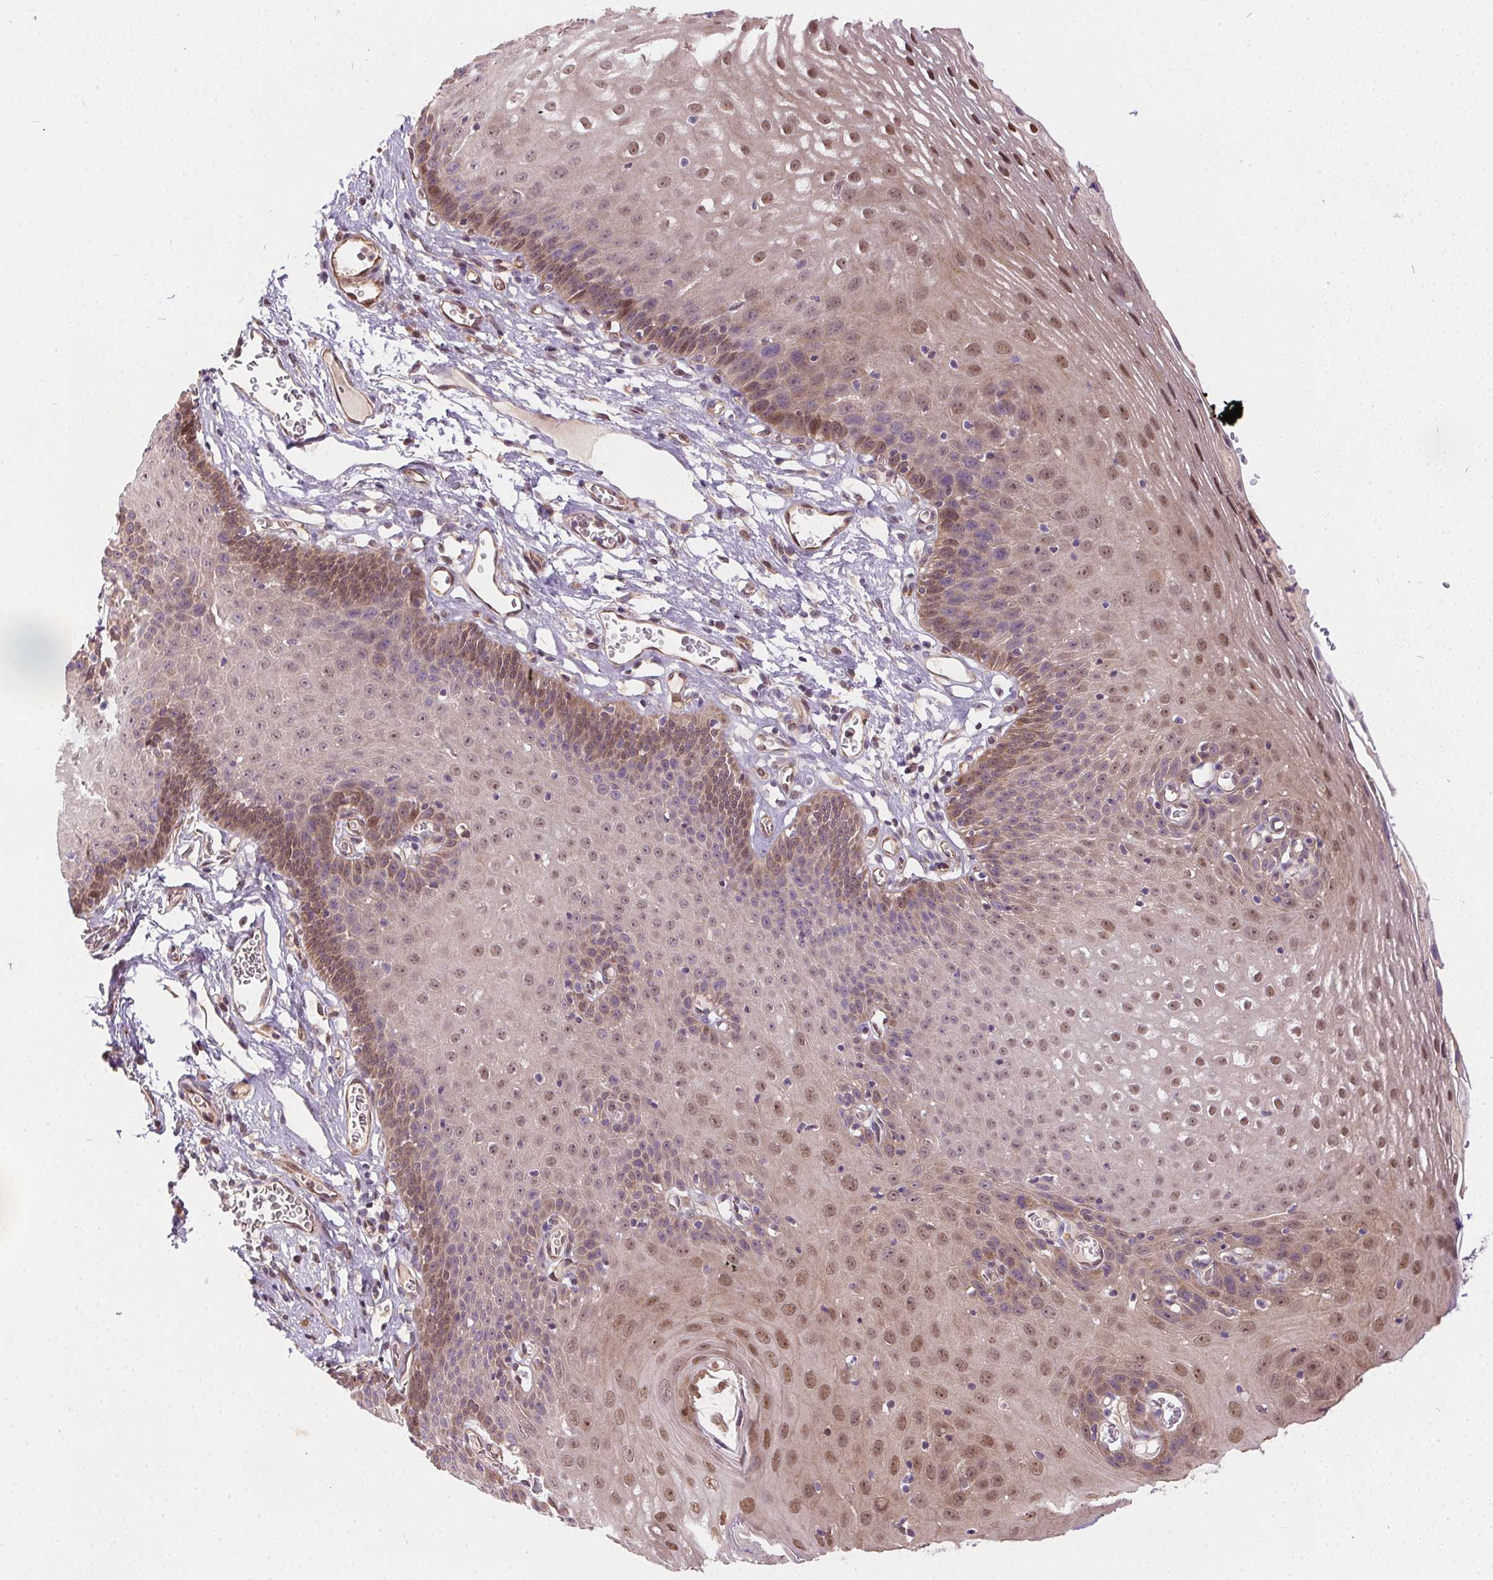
{"staining": {"intensity": "moderate", "quantity": ">75%", "location": "cytoplasmic/membranous,nuclear"}, "tissue": "esophagus", "cell_type": "Squamous epithelial cells", "image_type": "normal", "snomed": [{"axis": "morphology", "description": "Normal tissue, NOS"}, {"axis": "topography", "description": "Esophagus"}], "caption": "Protein staining demonstrates moderate cytoplasmic/membranous,nuclear positivity in about >75% of squamous epithelial cells in benign esophagus. The staining is performed using DAB brown chromogen to label protein expression. The nuclei are counter-stained blue using hematoxylin.", "gene": "NUDT16", "patient": {"sex": "male", "age": 72}}